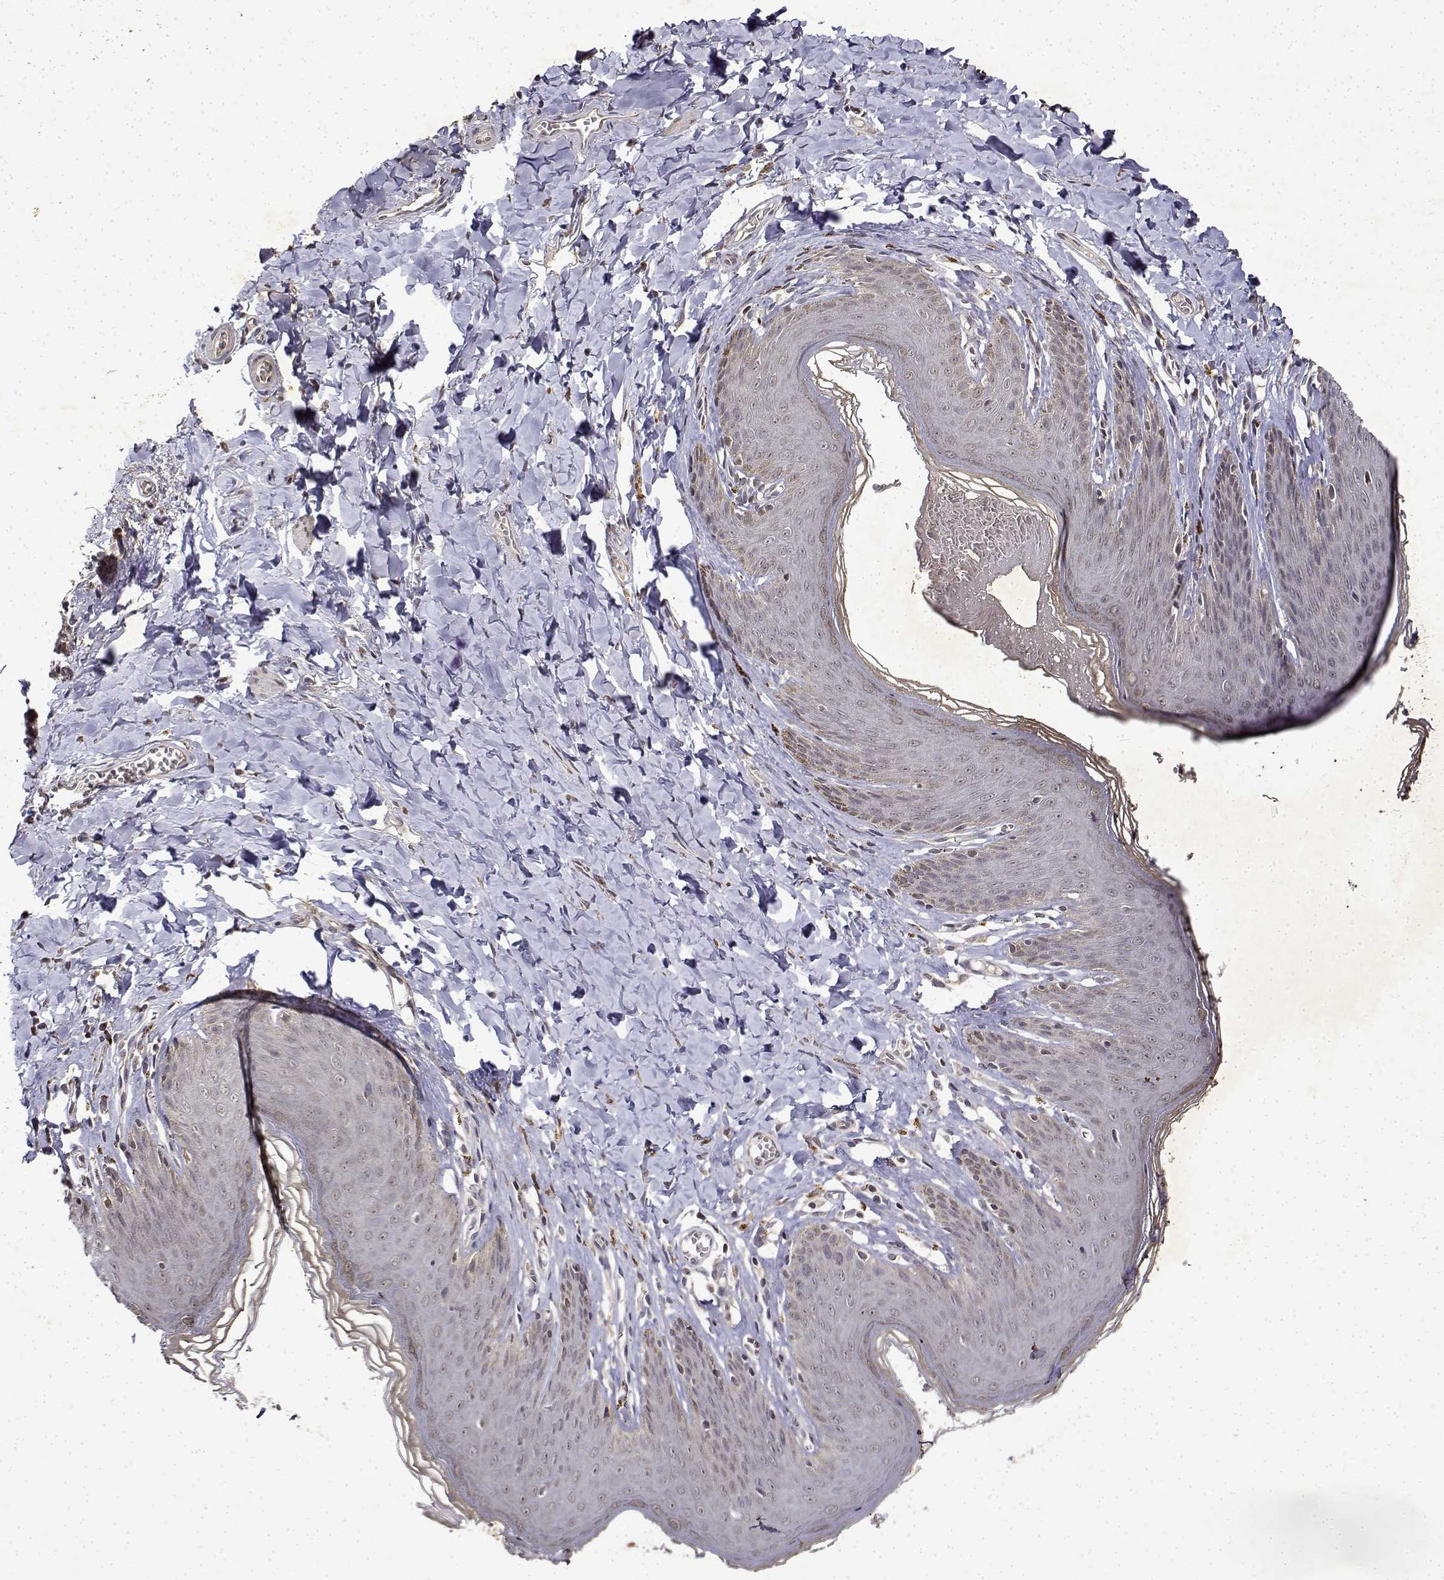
{"staining": {"intensity": "negative", "quantity": "none", "location": "none"}, "tissue": "skin", "cell_type": "Epidermal cells", "image_type": "normal", "snomed": [{"axis": "morphology", "description": "Normal tissue, NOS"}, {"axis": "topography", "description": "Vulva"}, {"axis": "topography", "description": "Peripheral nerve tissue"}], "caption": "IHC of benign skin demonstrates no expression in epidermal cells.", "gene": "BDNF", "patient": {"sex": "female", "age": 66}}